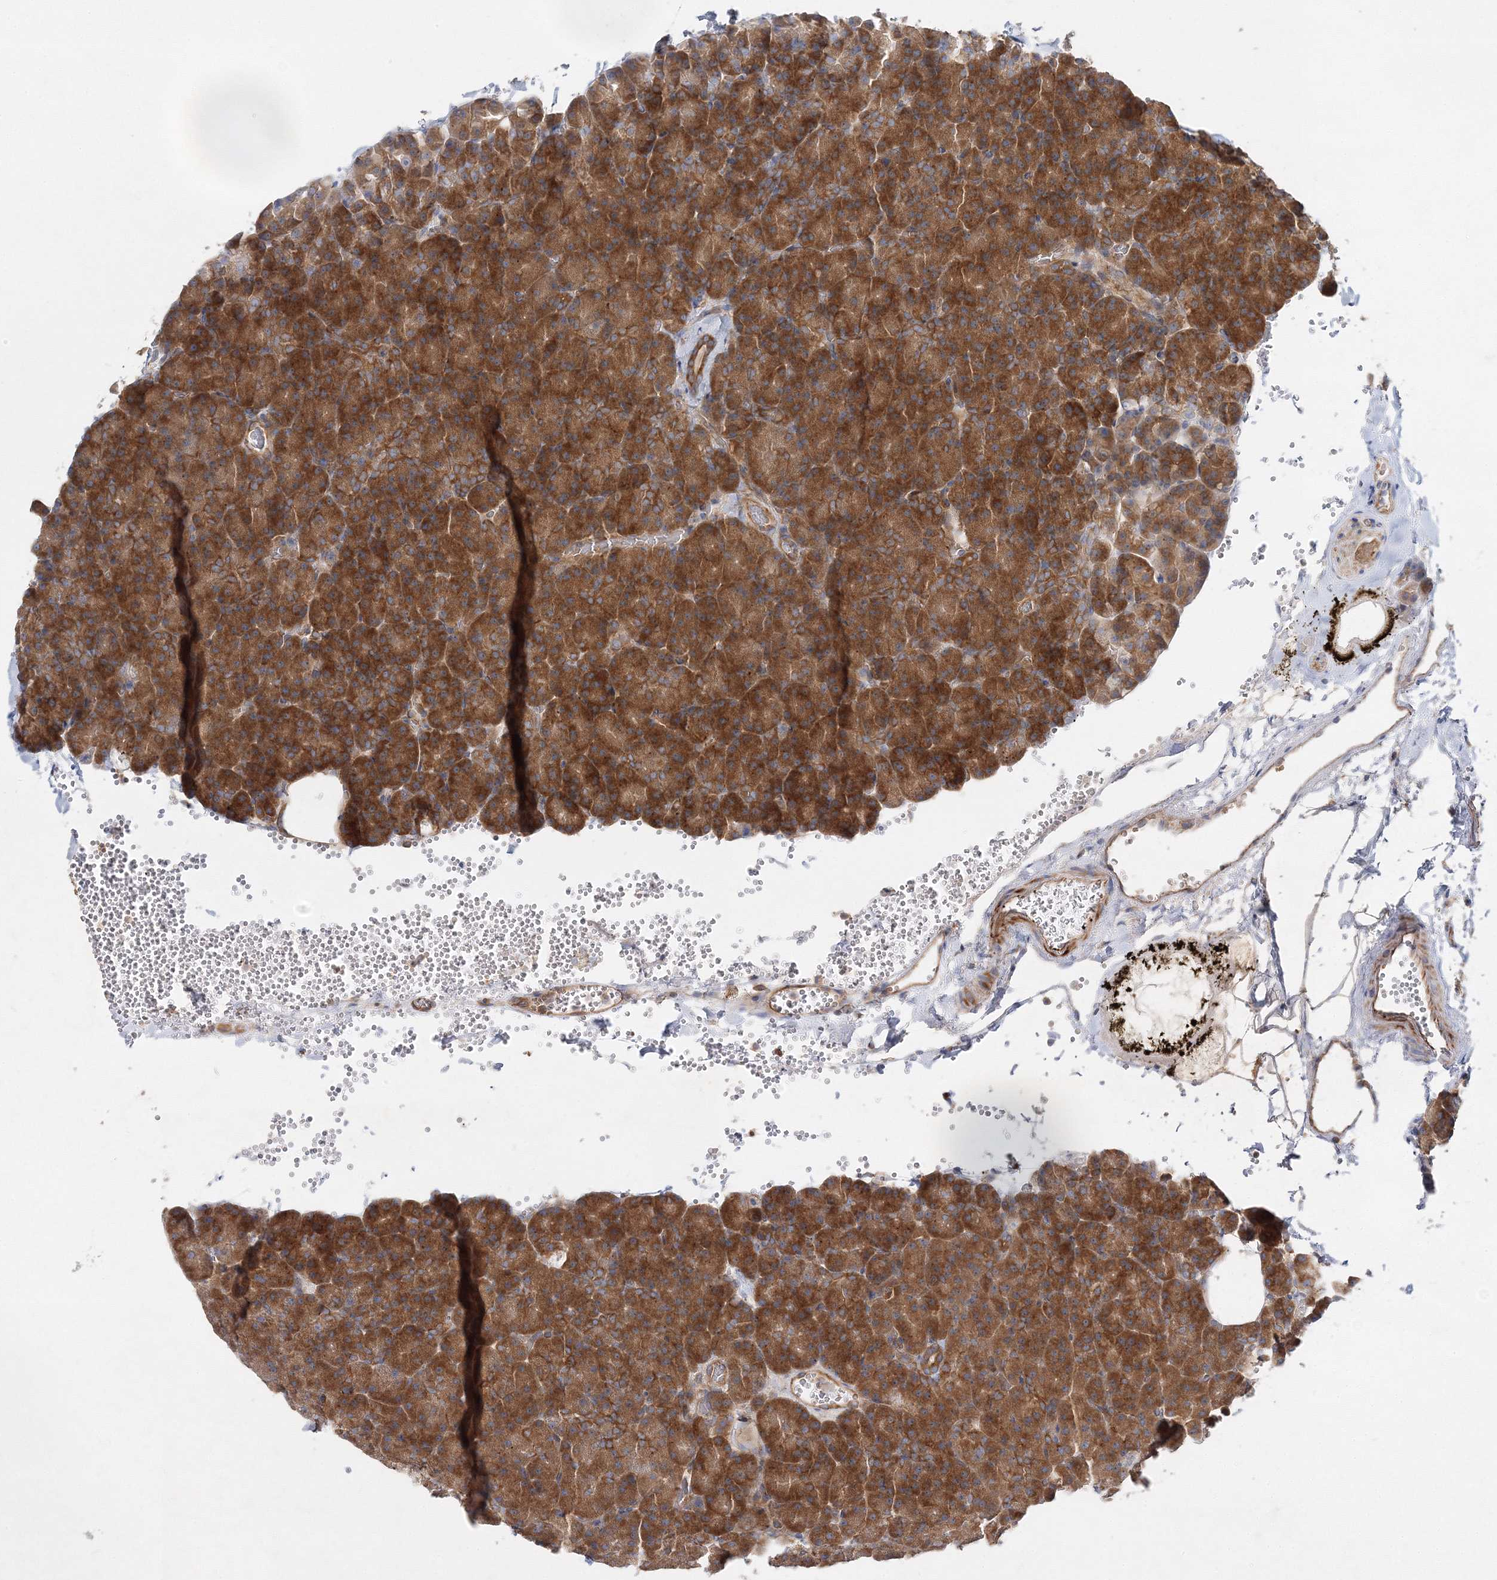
{"staining": {"intensity": "strong", "quantity": ">75%", "location": "cytoplasmic/membranous"}, "tissue": "pancreas", "cell_type": "Exocrine glandular cells", "image_type": "normal", "snomed": [{"axis": "morphology", "description": "Normal tissue, NOS"}, {"axis": "morphology", "description": "Carcinoid, malignant, NOS"}, {"axis": "topography", "description": "Pancreas"}], "caption": "The photomicrograph shows a brown stain indicating the presence of a protein in the cytoplasmic/membranous of exocrine glandular cells in pancreas.", "gene": "WDR37", "patient": {"sex": "female", "age": 35}}